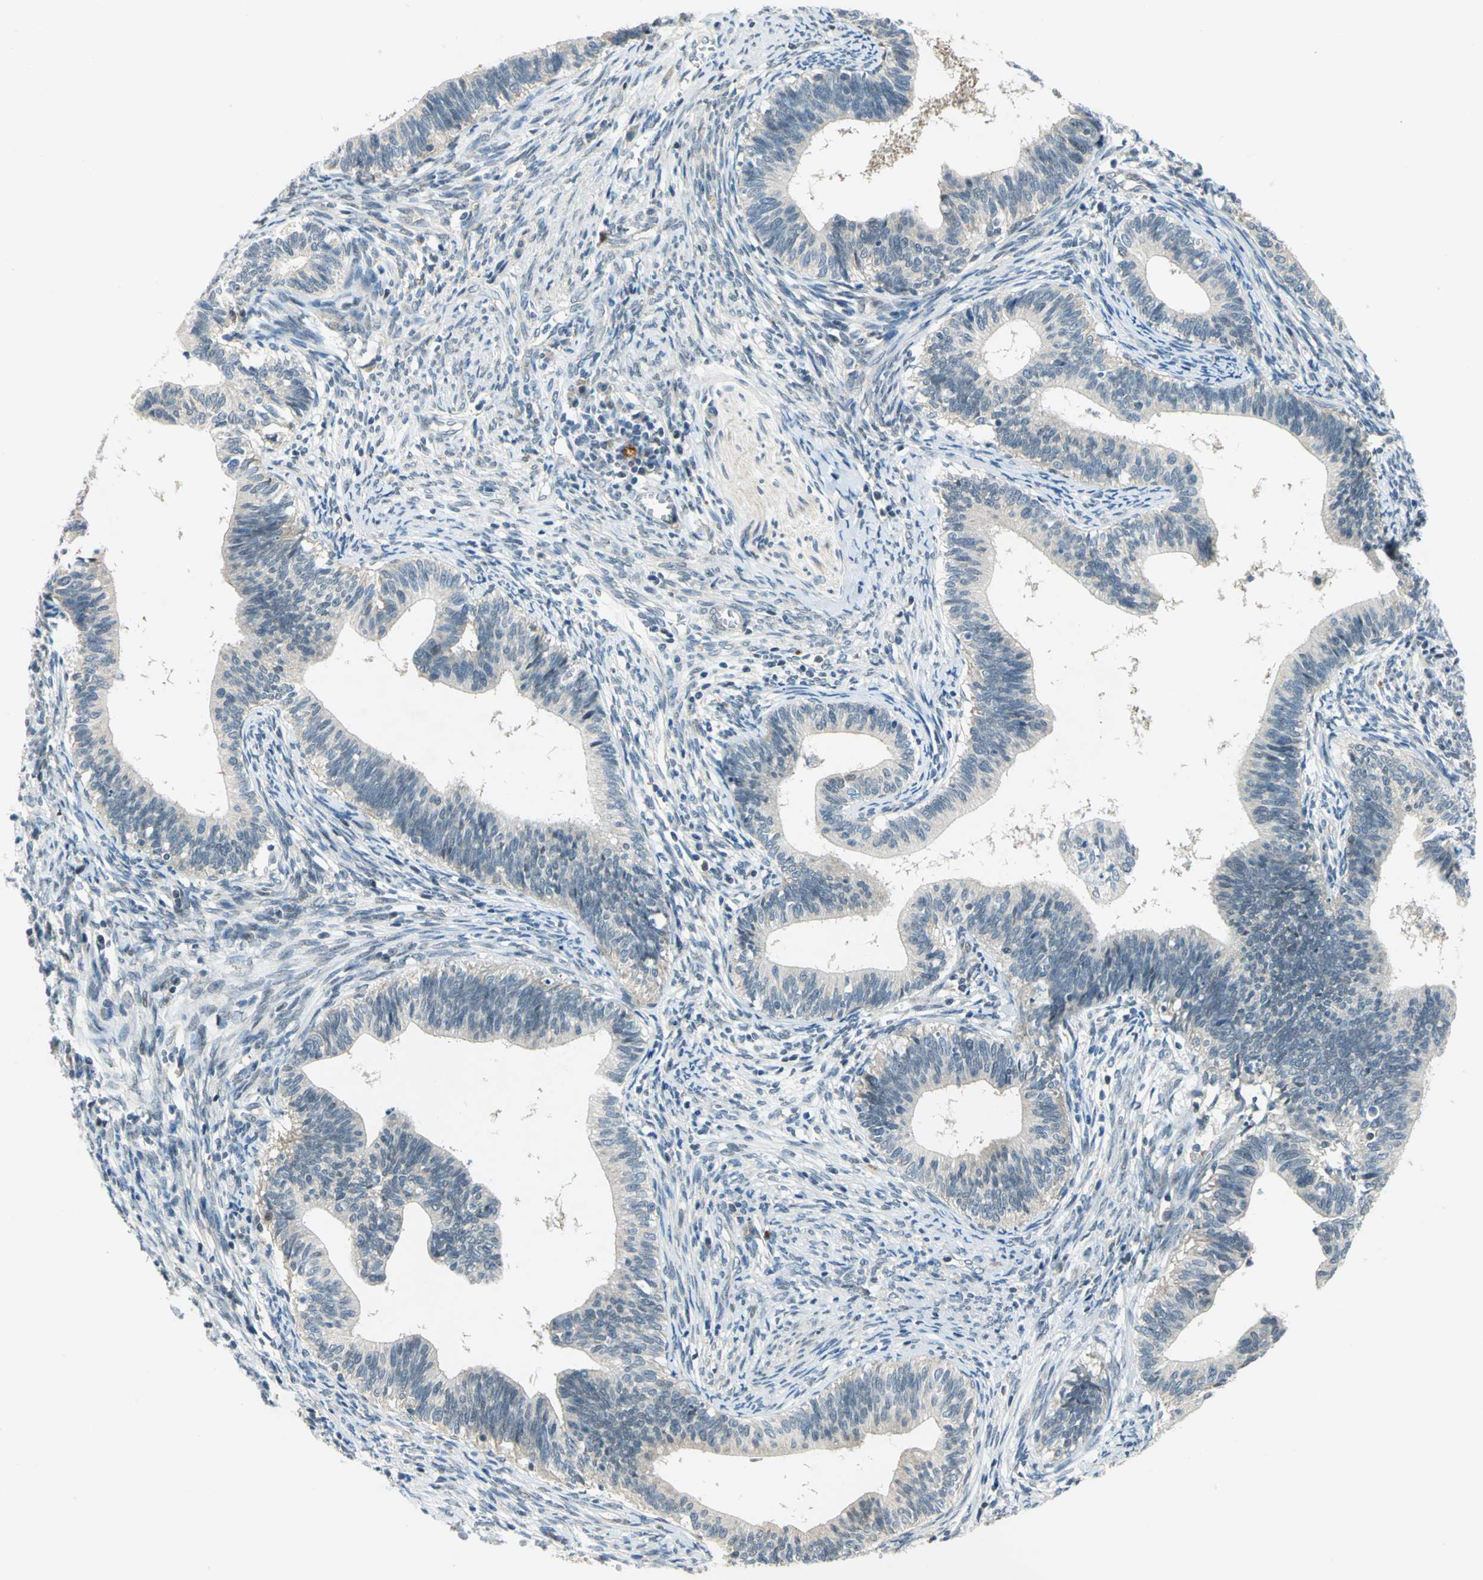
{"staining": {"intensity": "negative", "quantity": "none", "location": "none"}, "tissue": "cervical cancer", "cell_type": "Tumor cells", "image_type": "cancer", "snomed": [{"axis": "morphology", "description": "Adenocarcinoma, NOS"}, {"axis": "topography", "description": "Cervix"}], "caption": "Histopathology image shows no significant protein expression in tumor cells of cervical cancer.", "gene": "PIN1", "patient": {"sex": "female", "age": 44}}